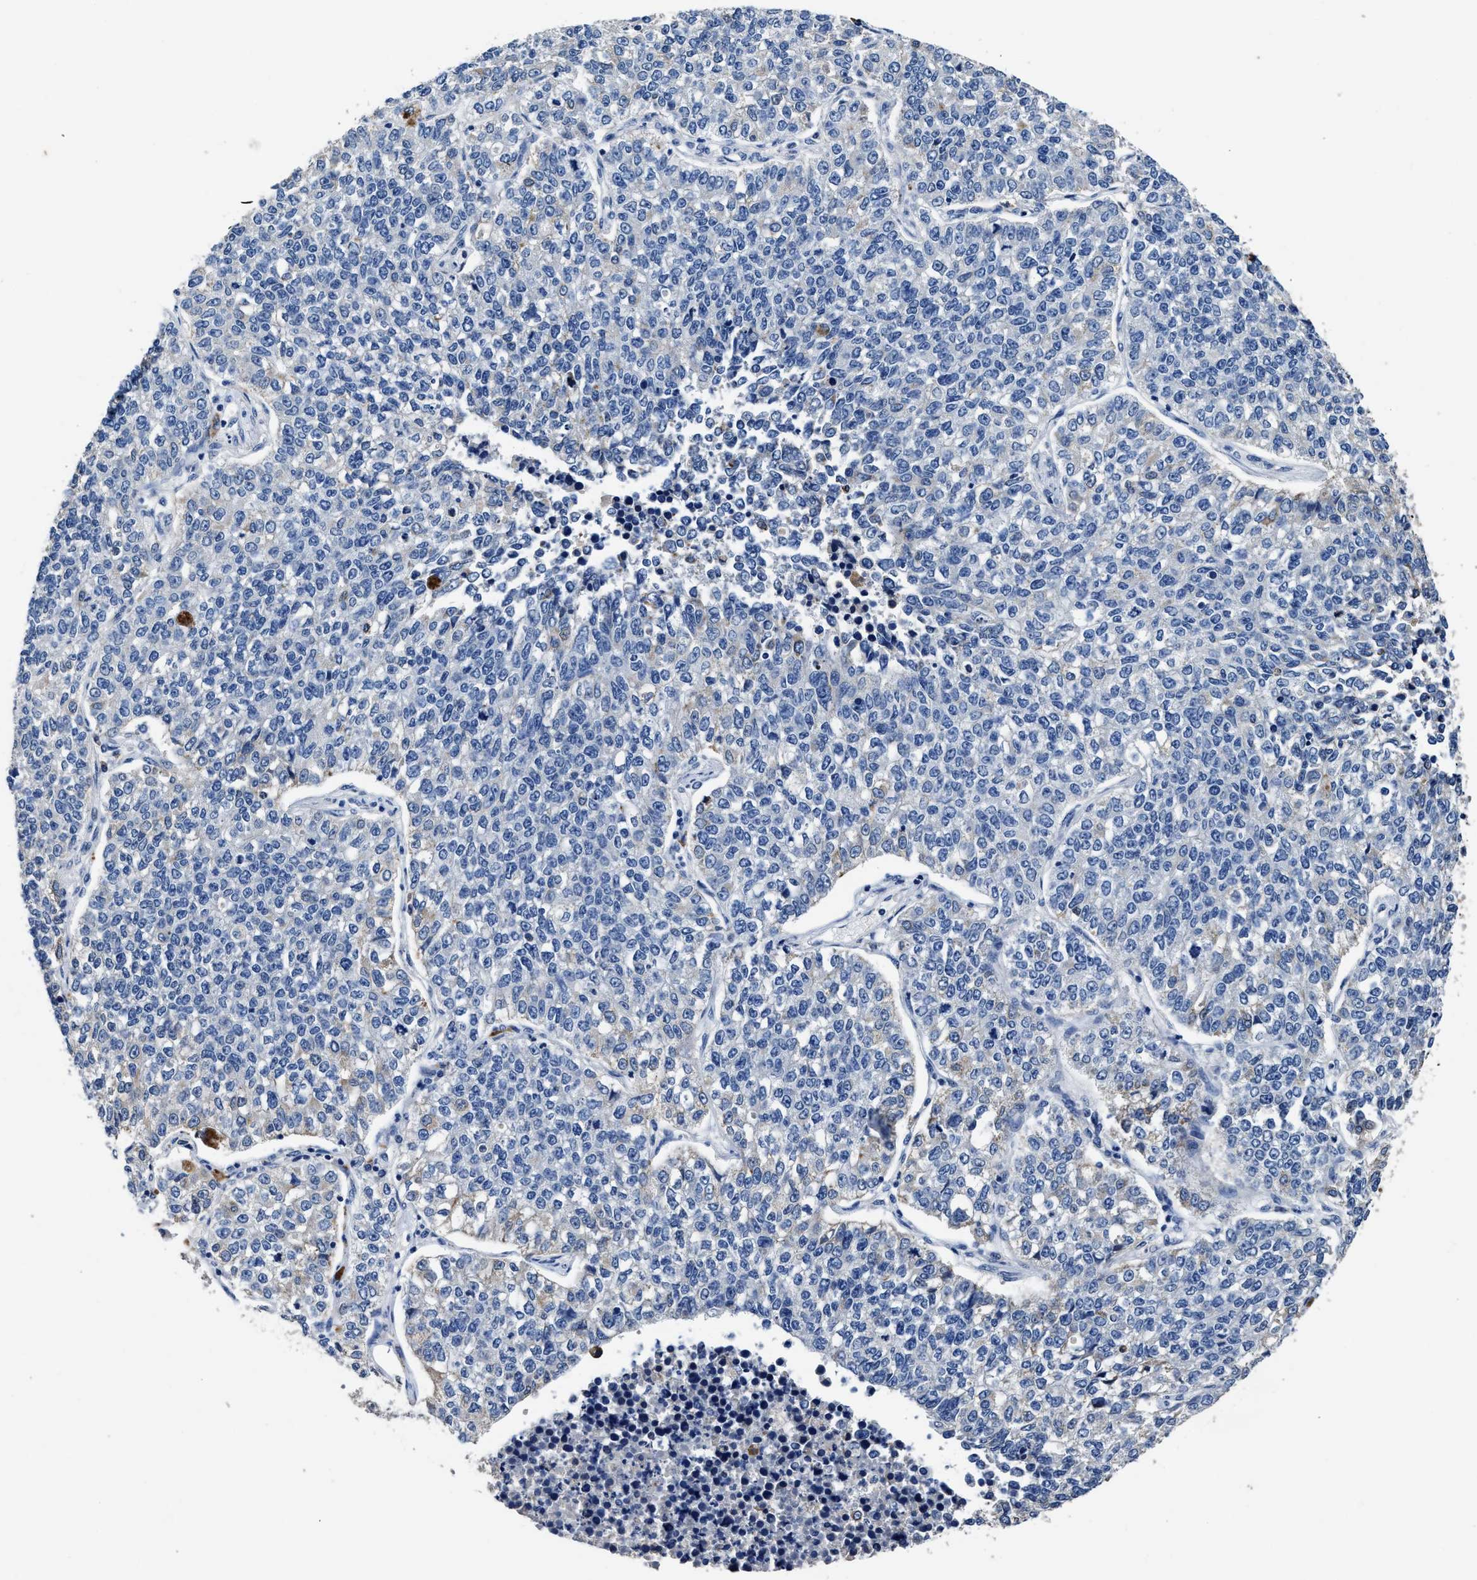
{"staining": {"intensity": "negative", "quantity": "none", "location": "none"}, "tissue": "lung cancer", "cell_type": "Tumor cells", "image_type": "cancer", "snomed": [{"axis": "morphology", "description": "Adenocarcinoma, NOS"}, {"axis": "topography", "description": "Lung"}], "caption": "Lung cancer (adenocarcinoma) was stained to show a protein in brown. There is no significant staining in tumor cells. (DAB immunohistochemistry (IHC) visualized using brightfield microscopy, high magnification).", "gene": "UBR4", "patient": {"sex": "male", "age": 49}}